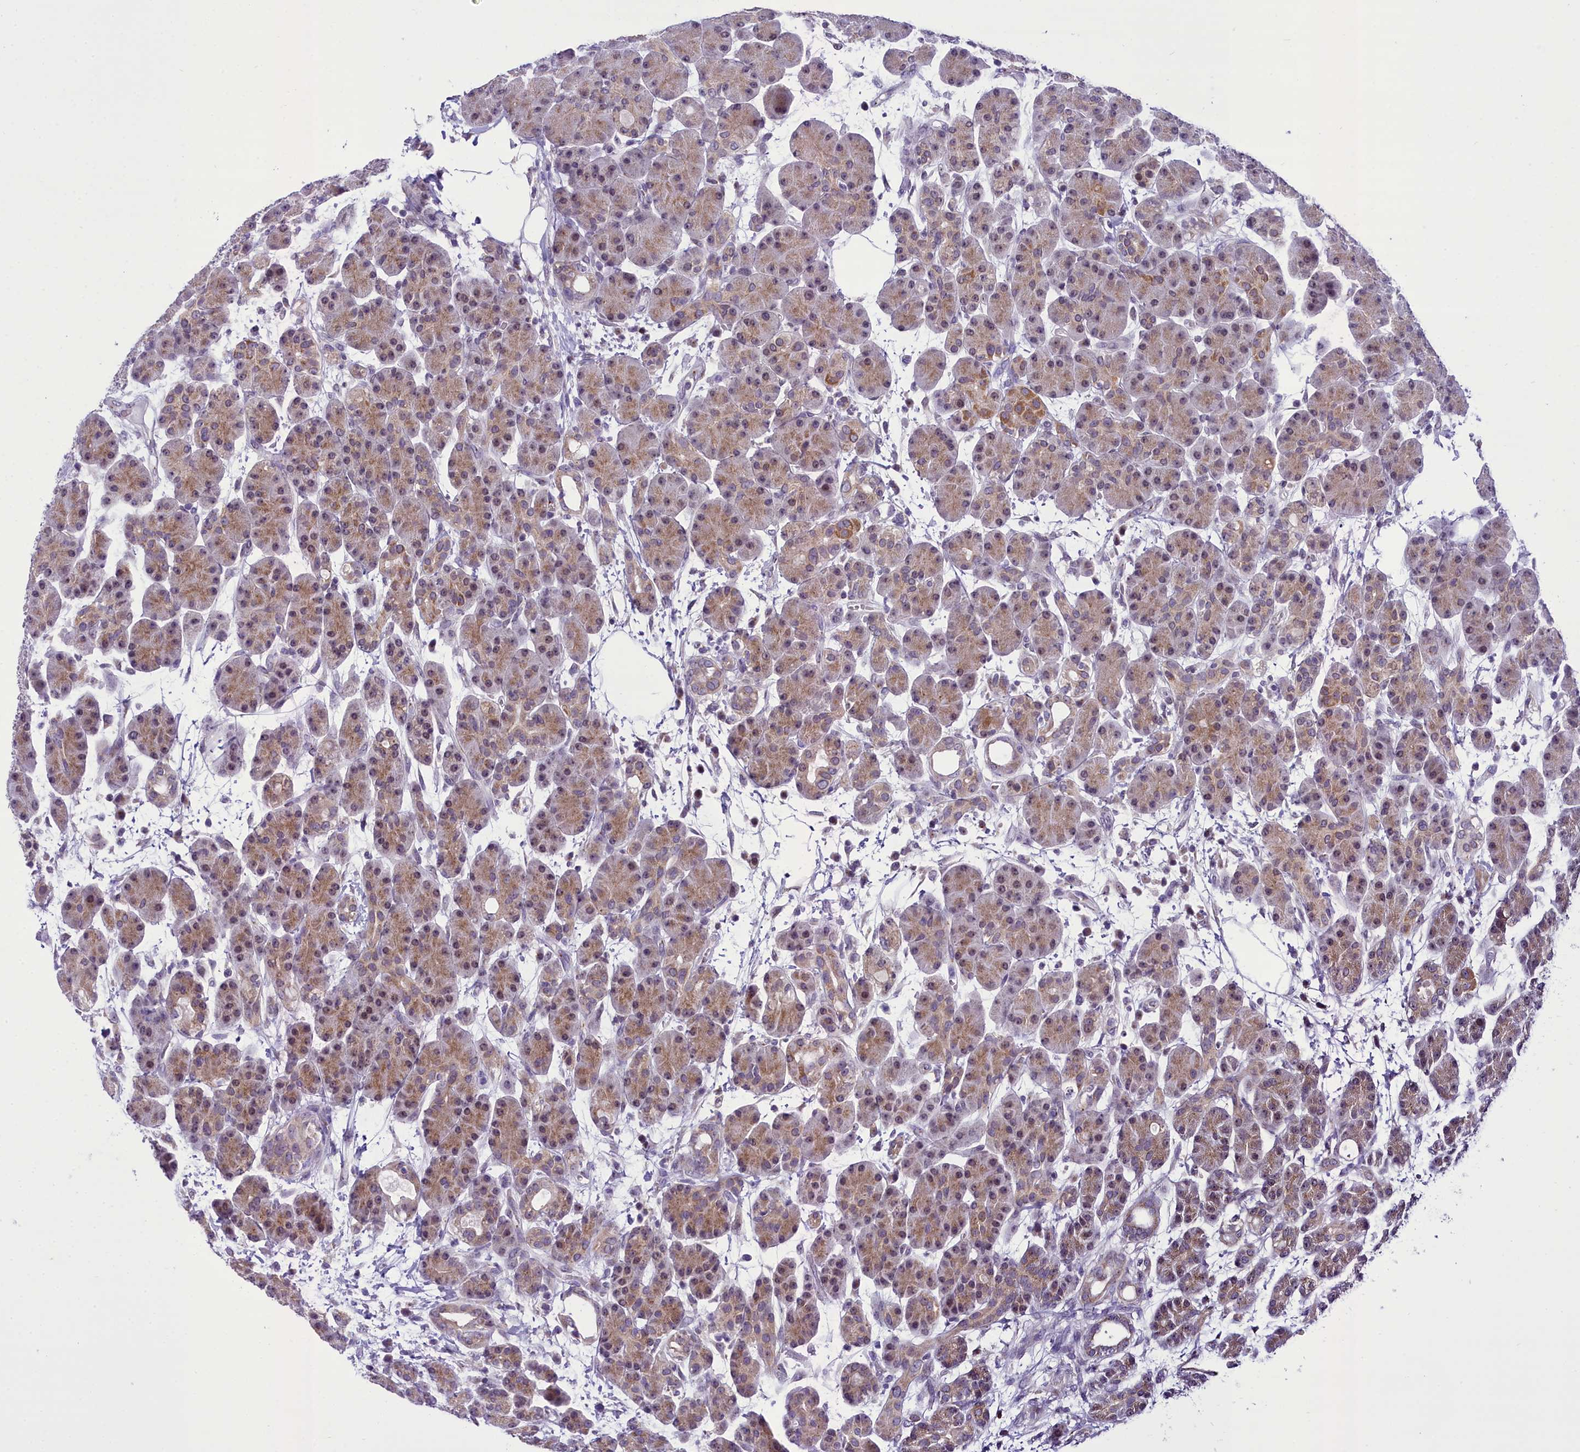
{"staining": {"intensity": "moderate", "quantity": "<25%", "location": "cytoplasmic/membranous"}, "tissue": "pancreas", "cell_type": "Exocrine glandular cells", "image_type": "normal", "snomed": [{"axis": "morphology", "description": "Normal tissue, NOS"}, {"axis": "topography", "description": "Pancreas"}], "caption": "An image of human pancreas stained for a protein reveals moderate cytoplasmic/membranous brown staining in exocrine glandular cells.", "gene": "B9D2", "patient": {"sex": "male", "age": 63}}